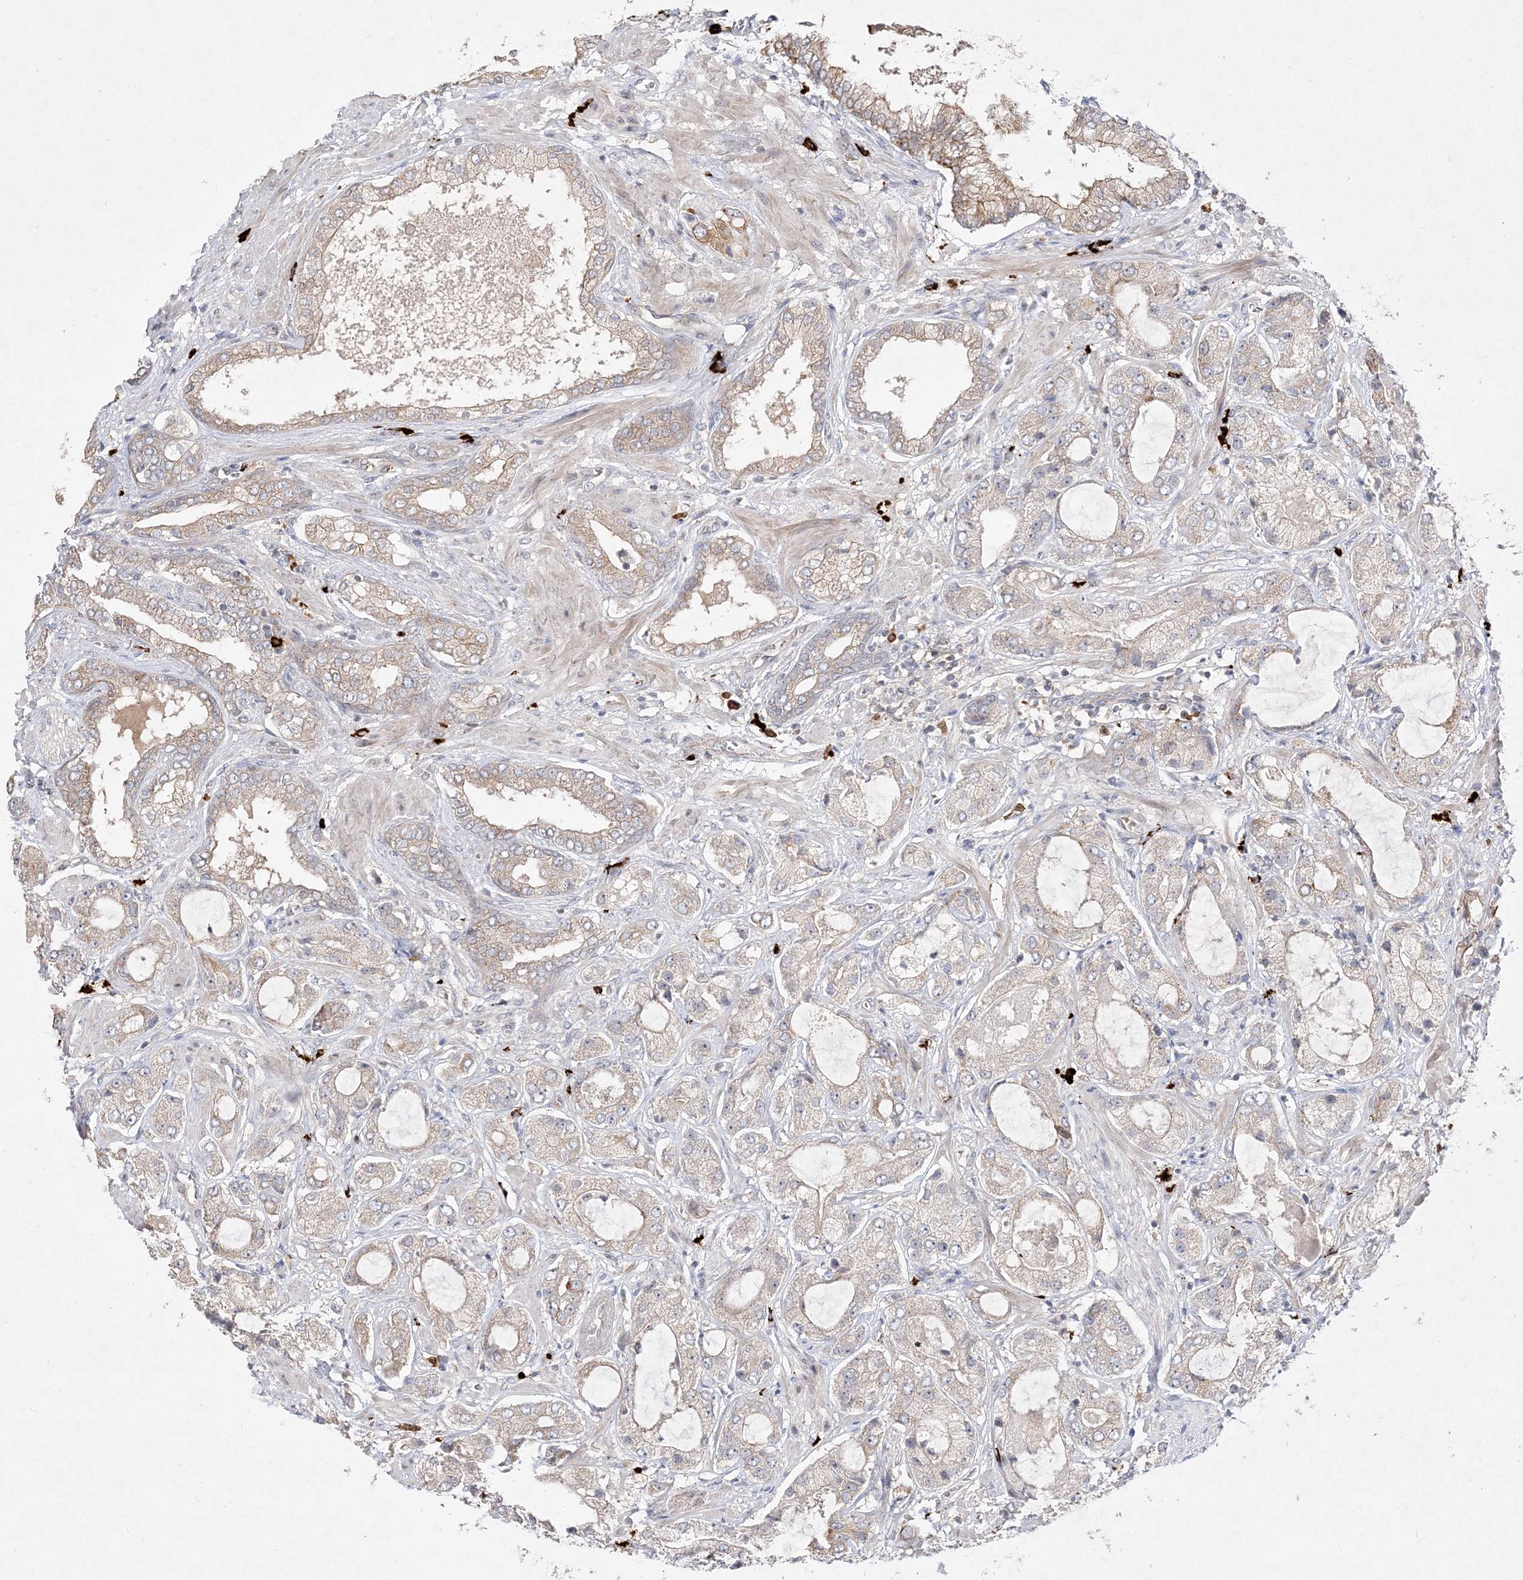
{"staining": {"intensity": "weak", "quantity": "25%-75%", "location": "cytoplasmic/membranous"}, "tissue": "prostate cancer", "cell_type": "Tumor cells", "image_type": "cancer", "snomed": [{"axis": "morphology", "description": "Adenocarcinoma, High grade"}, {"axis": "topography", "description": "Prostate"}], "caption": "Human adenocarcinoma (high-grade) (prostate) stained with a protein marker displays weak staining in tumor cells.", "gene": "CLNK", "patient": {"sex": "male", "age": 59}}